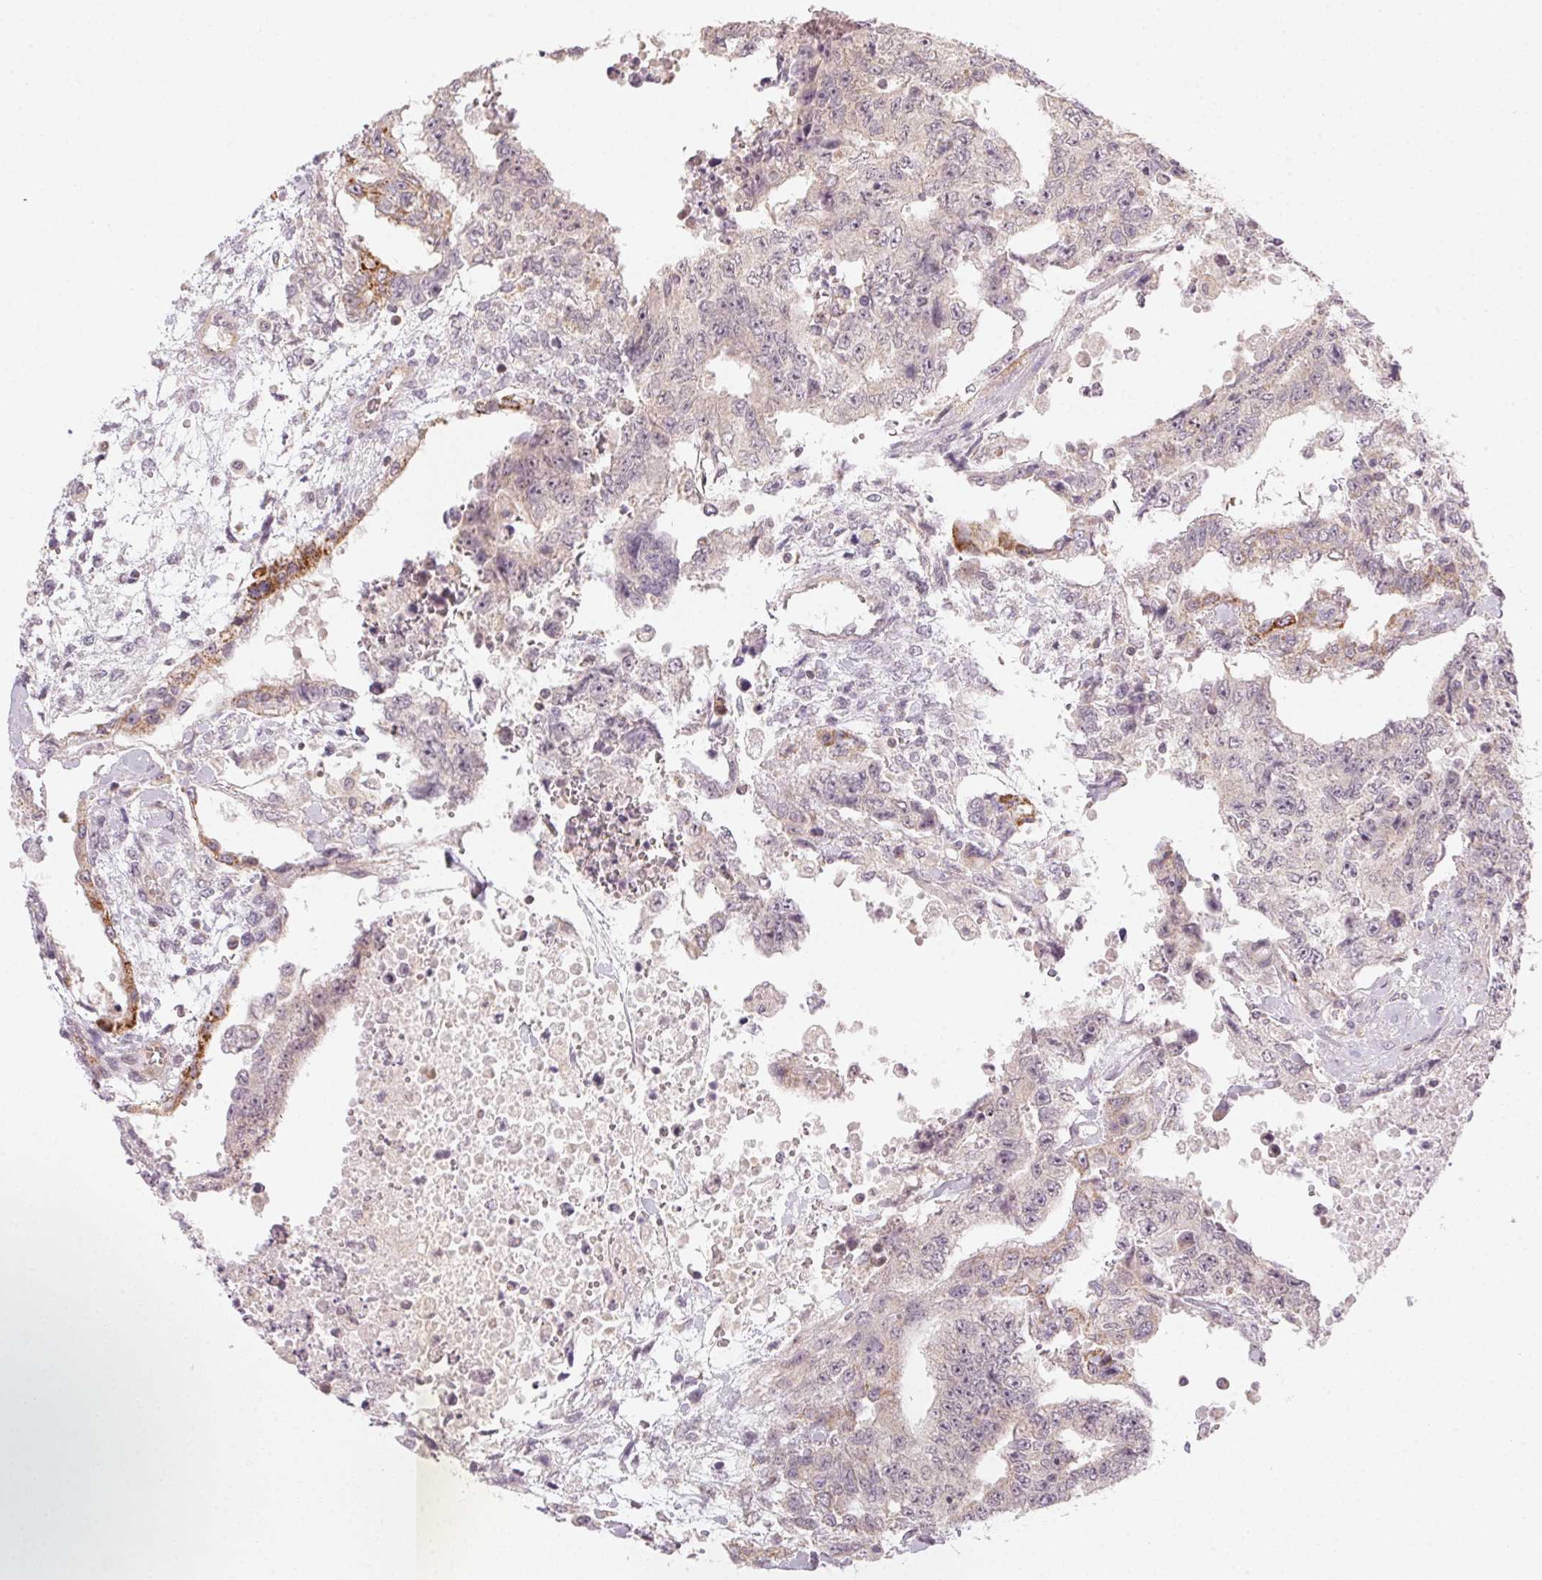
{"staining": {"intensity": "negative", "quantity": "none", "location": "none"}, "tissue": "testis cancer", "cell_type": "Tumor cells", "image_type": "cancer", "snomed": [{"axis": "morphology", "description": "Carcinoma, Embryonal, NOS"}, {"axis": "topography", "description": "Testis"}], "caption": "Immunohistochemical staining of testis embryonal carcinoma exhibits no significant expression in tumor cells.", "gene": "NCOA4", "patient": {"sex": "male", "age": 24}}